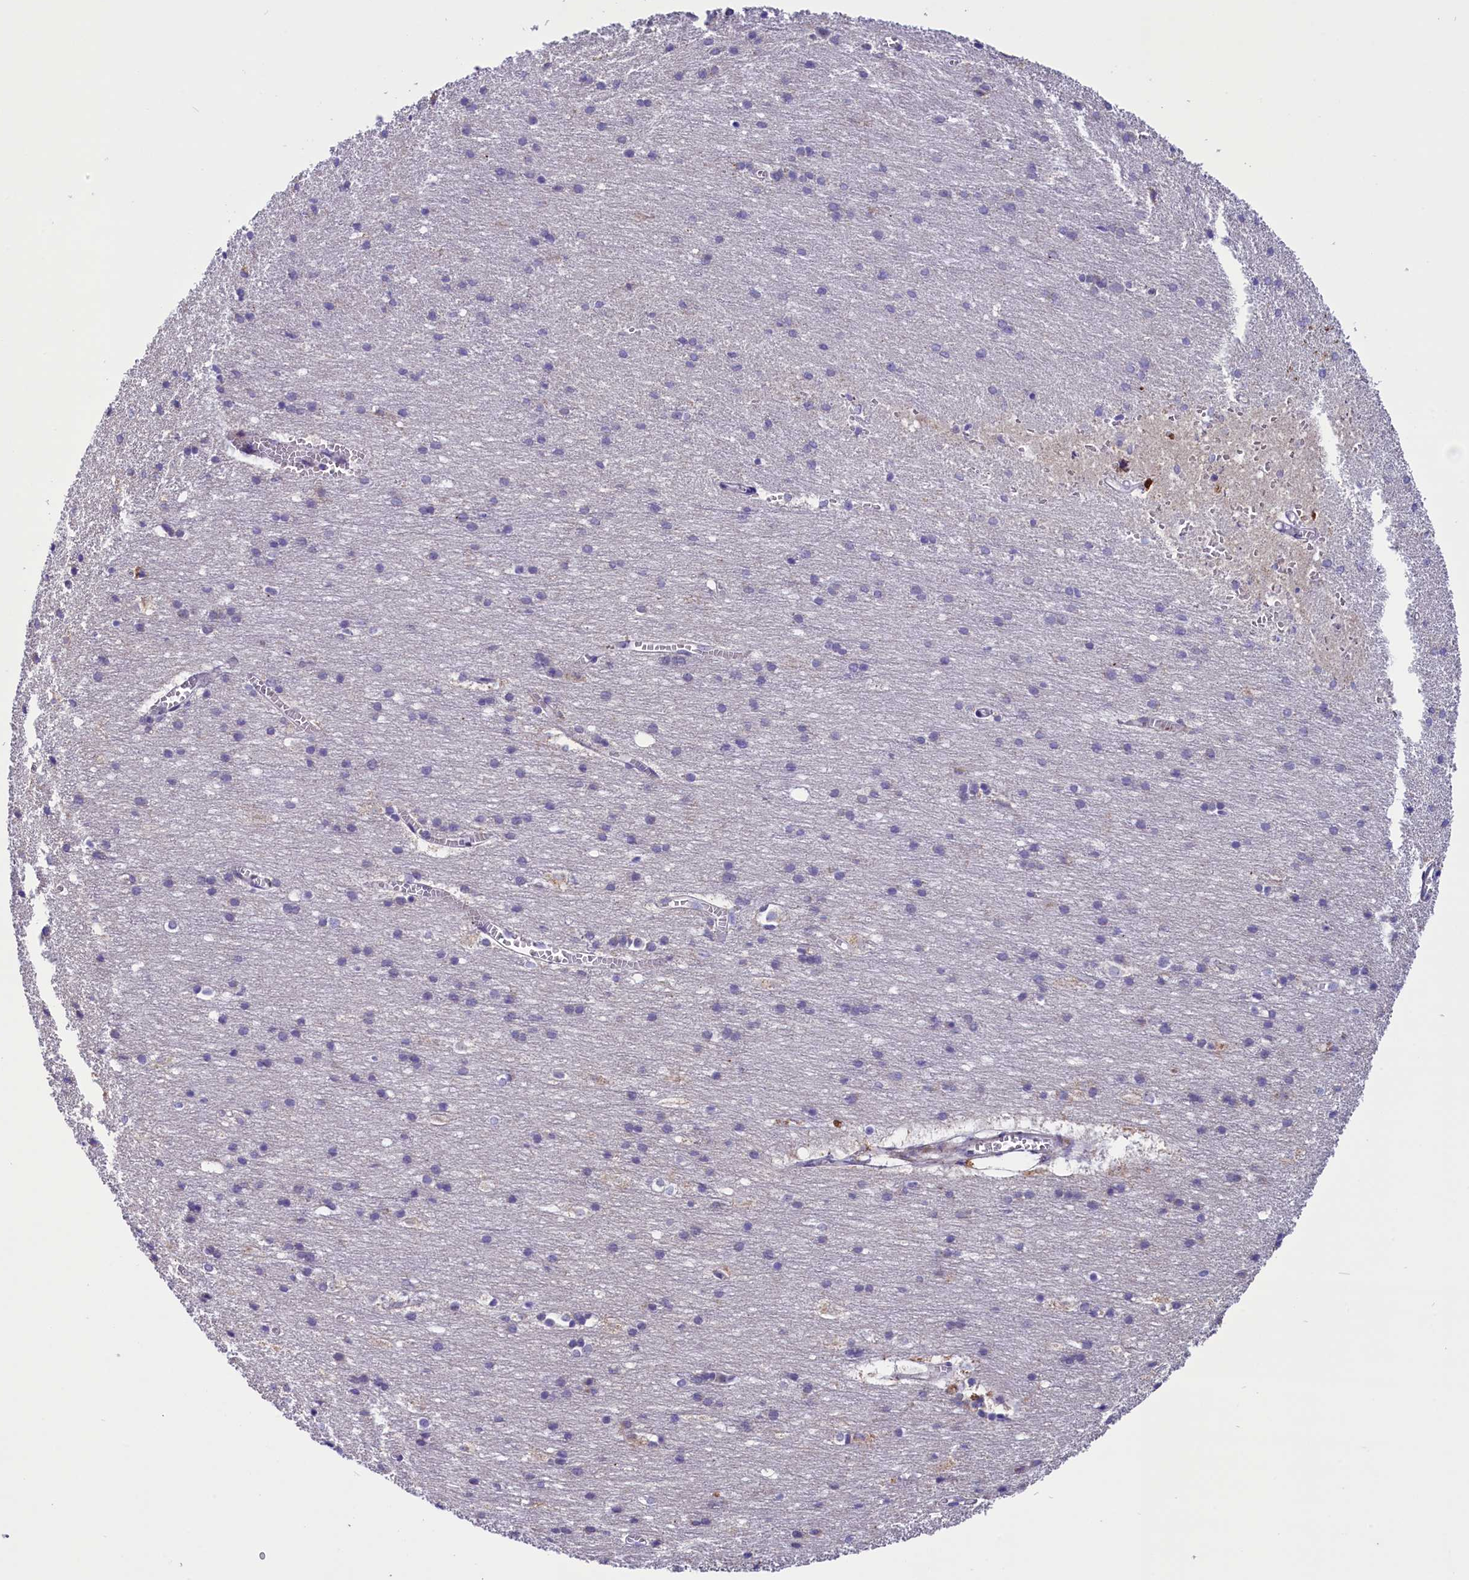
{"staining": {"intensity": "negative", "quantity": "none", "location": "none"}, "tissue": "cerebral cortex", "cell_type": "Endothelial cells", "image_type": "normal", "snomed": [{"axis": "morphology", "description": "Normal tissue, NOS"}, {"axis": "topography", "description": "Cerebral cortex"}], "caption": "Micrograph shows no significant protein positivity in endothelial cells of normal cerebral cortex. Brightfield microscopy of IHC stained with DAB (3,3'-diaminobenzidine) (brown) and hematoxylin (blue), captured at high magnification.", "gene": "SCD5", "patient": {"sex": "male", "age": 54}}